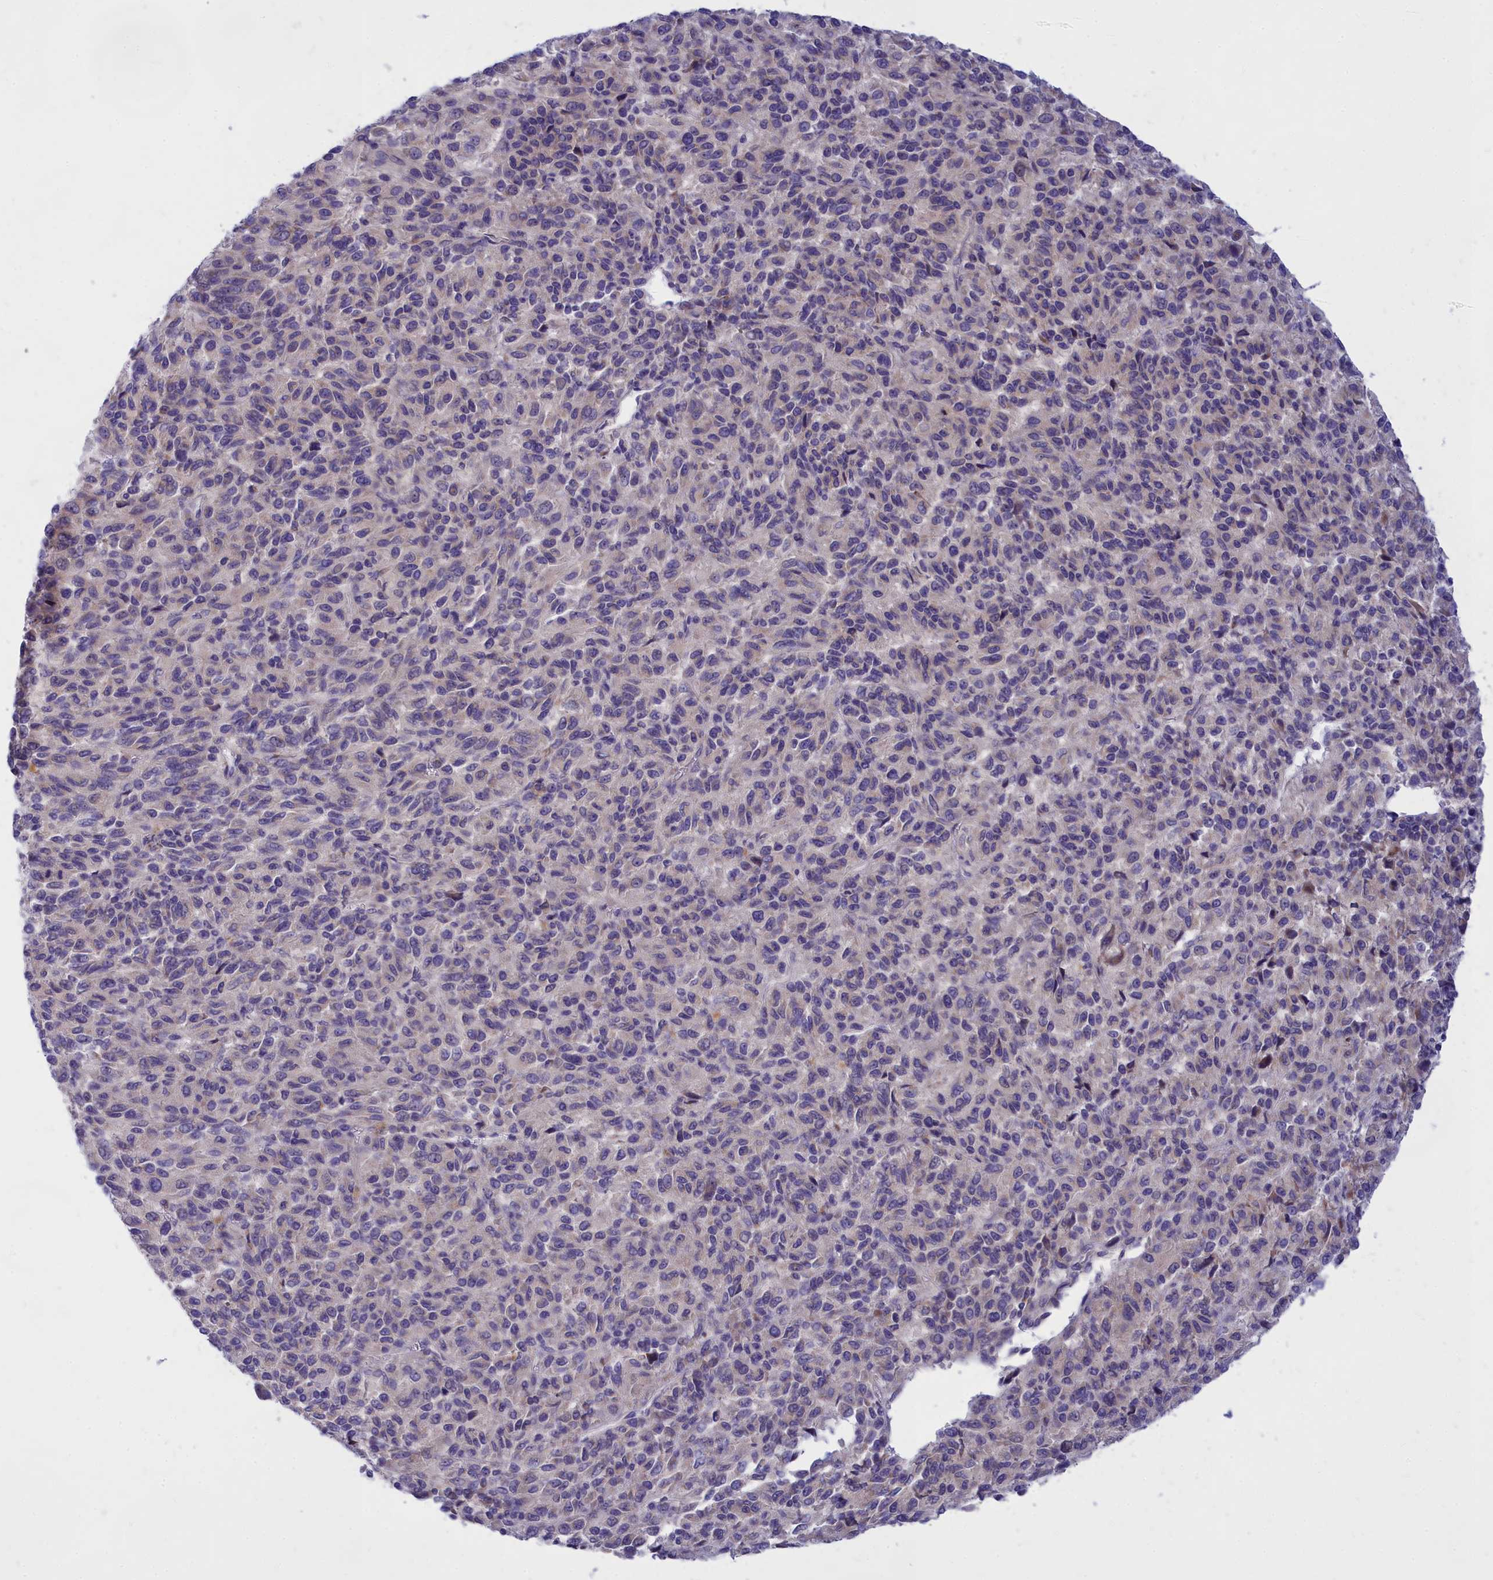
{"staining": {"intensity": "negative", "quantity": "none", "location": "none"}, "tissue": "melanoma", "cell_type": "Tumor cells", "image_type": "cancer", "snomed": [{"axis": "morphology", "description": "Malignant melanoma, Metastatic site"}, {"axis": "topography", "description": "Lung"}], "caption": "DAB (3,3'-diaminobenzidine) immunohistochemical staining of melanoma shows no significant positivity in tumor cells.", "gene": "TMEM30B", "patient": {"sex": "male", "age": 64}}